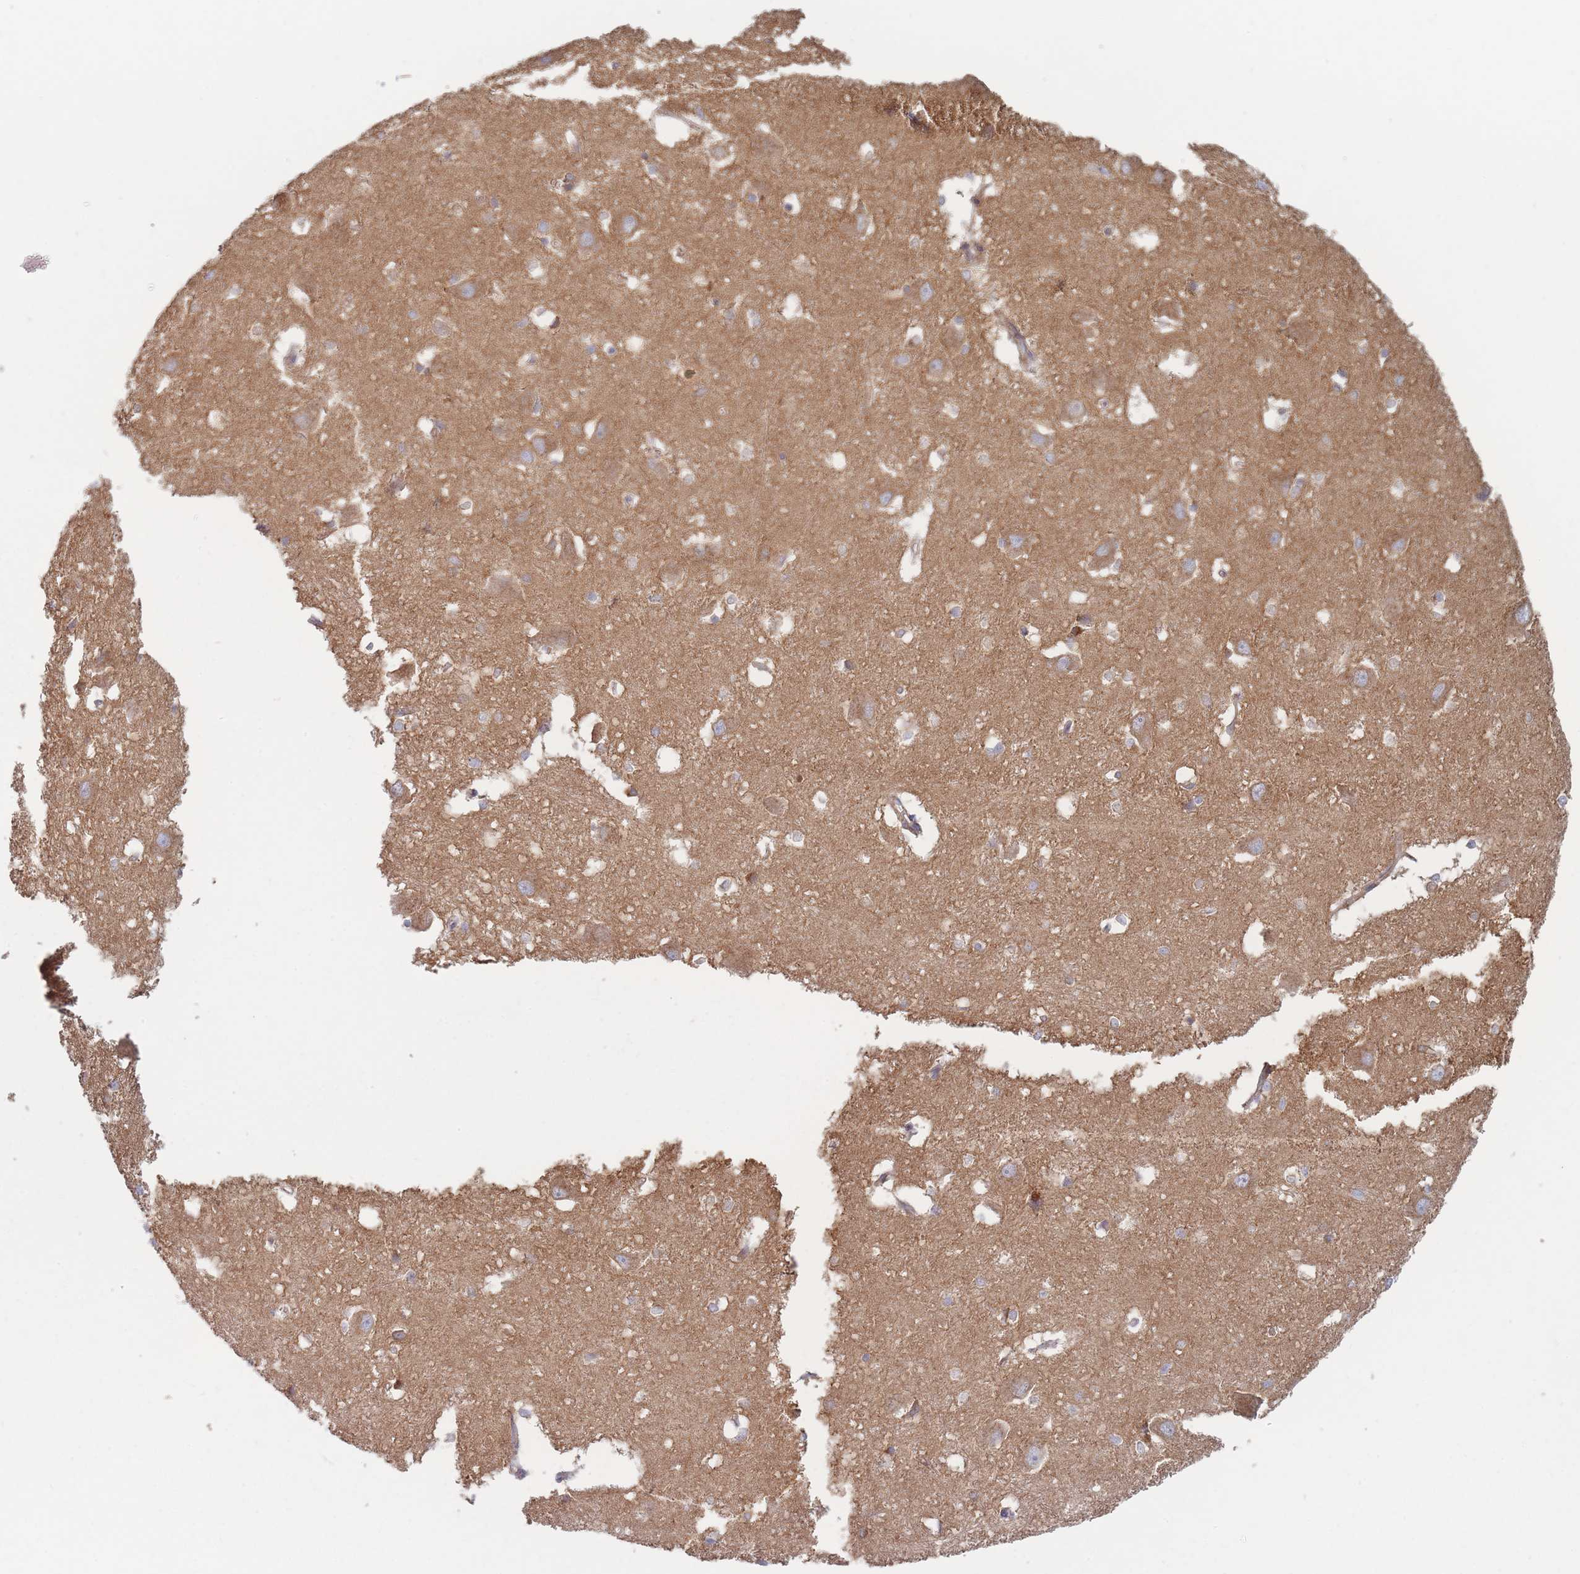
{"staining": {"intensity": "moderate", "quantity": ">75%", "location": "cytoplasmic/membranous"}, "tissue": "caudate", "cell_type": "Glial cells", "image_type": "normal", "snomed": [{"axis": "morphology", "description": "Normal tissue, NOS"}, {"axis": "topography", "description": "Lateral ventricle wall"}], "caption": "Protein staining displays moderate cytoplasmic/membranous staining in about >75% of glial cells in unremarkable caudate. (brown staining indicates protein expression, while blue staining denotes nuclei).", "gene": "KDSR", "patient": {"sex": "male", "age": 37}}